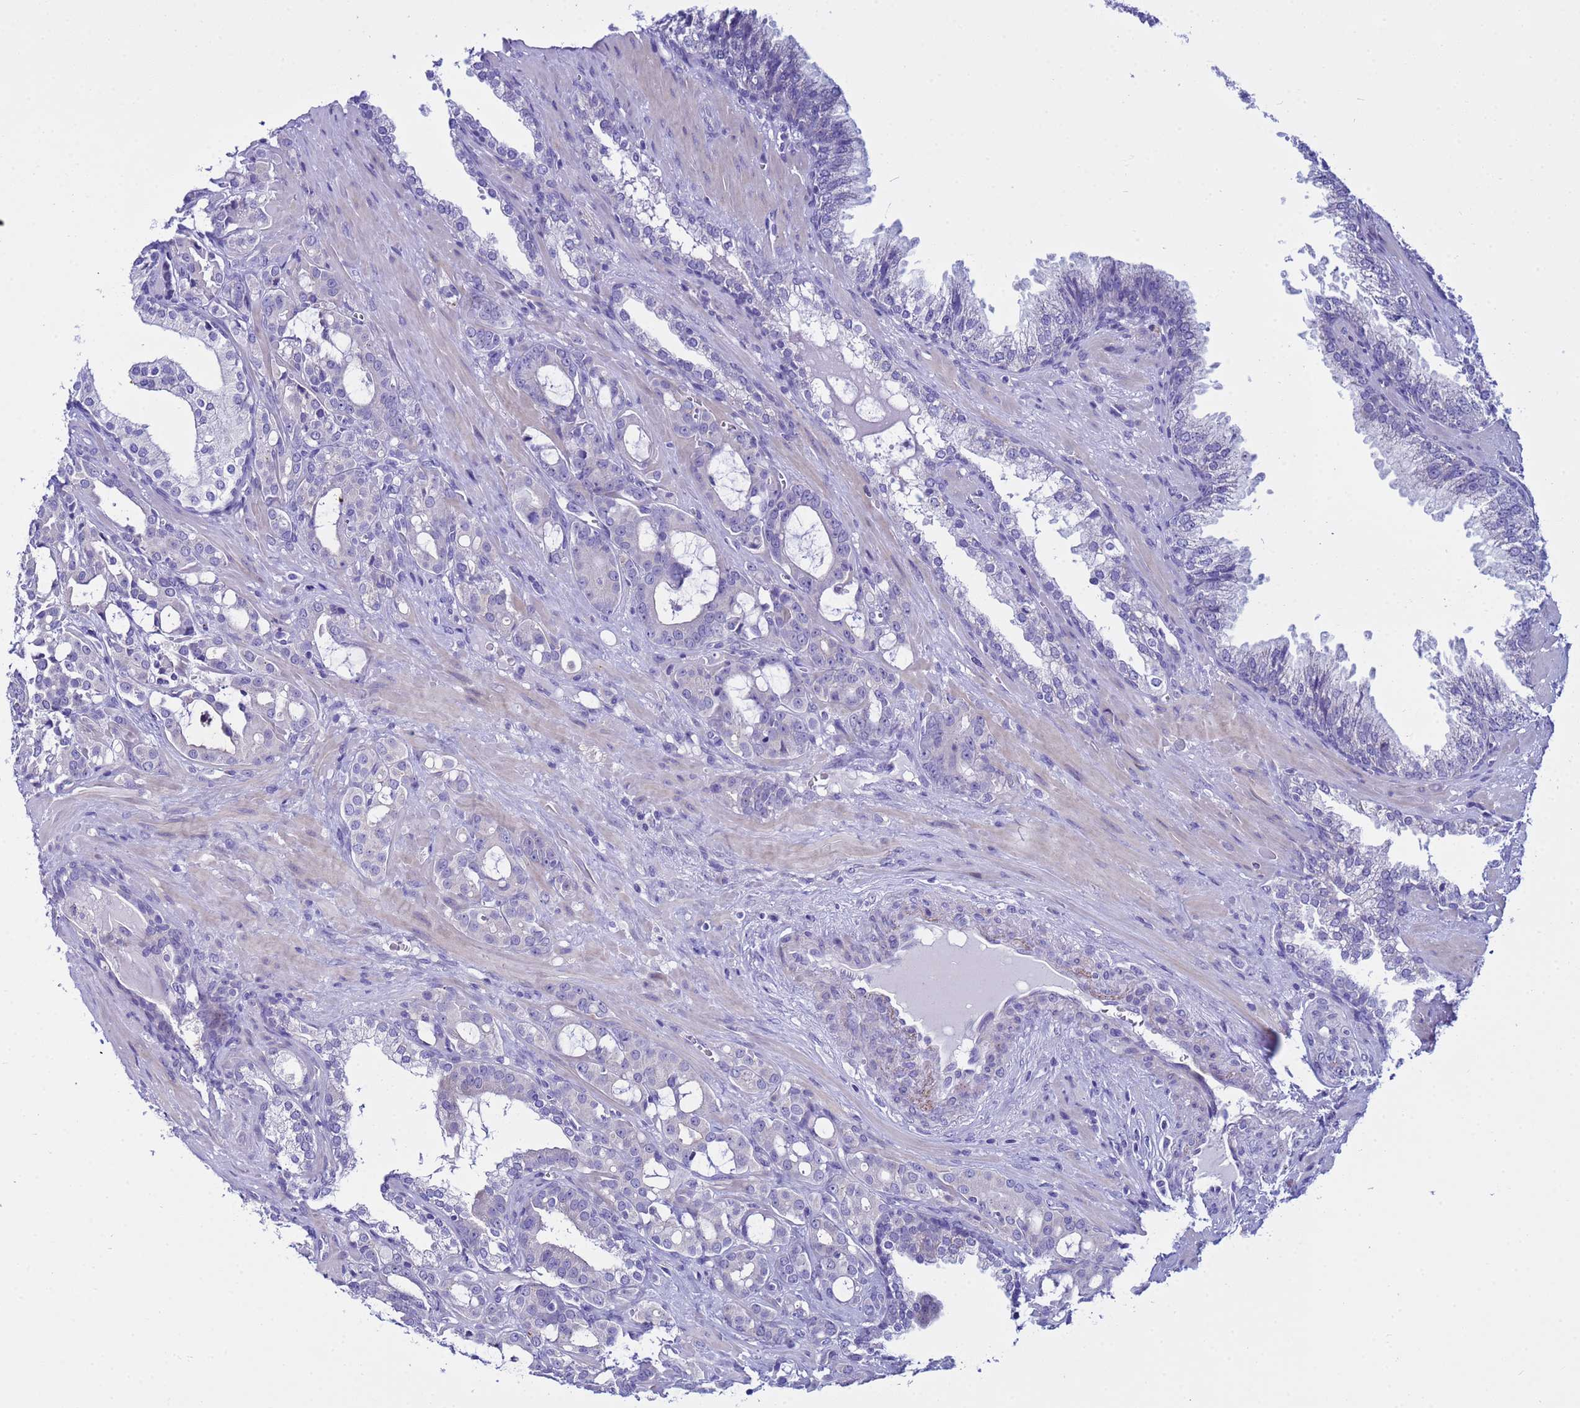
{"staining": {"intensity": "negative", "quantity": "none", "location": "none"}, "tissue": "prostate cancer", "cell_type": "Tumor cells", "image_type": "cancer", "snomed": [{"axis": "morphology", "description": "Adenocarcinoma, High grade"}, {"axis": "topography", "description": "Prostate"}], "caption": "An immunohistochemistry (IHC) histopathology image of prostate cancer (high-grade adenocarcinoma) is shown. There is no staining in tumor cells of prostate cancer (high-grade adenocarcinoma).", "gene": "IGSF11", "patient": {"sex": "male", "age": 72}}